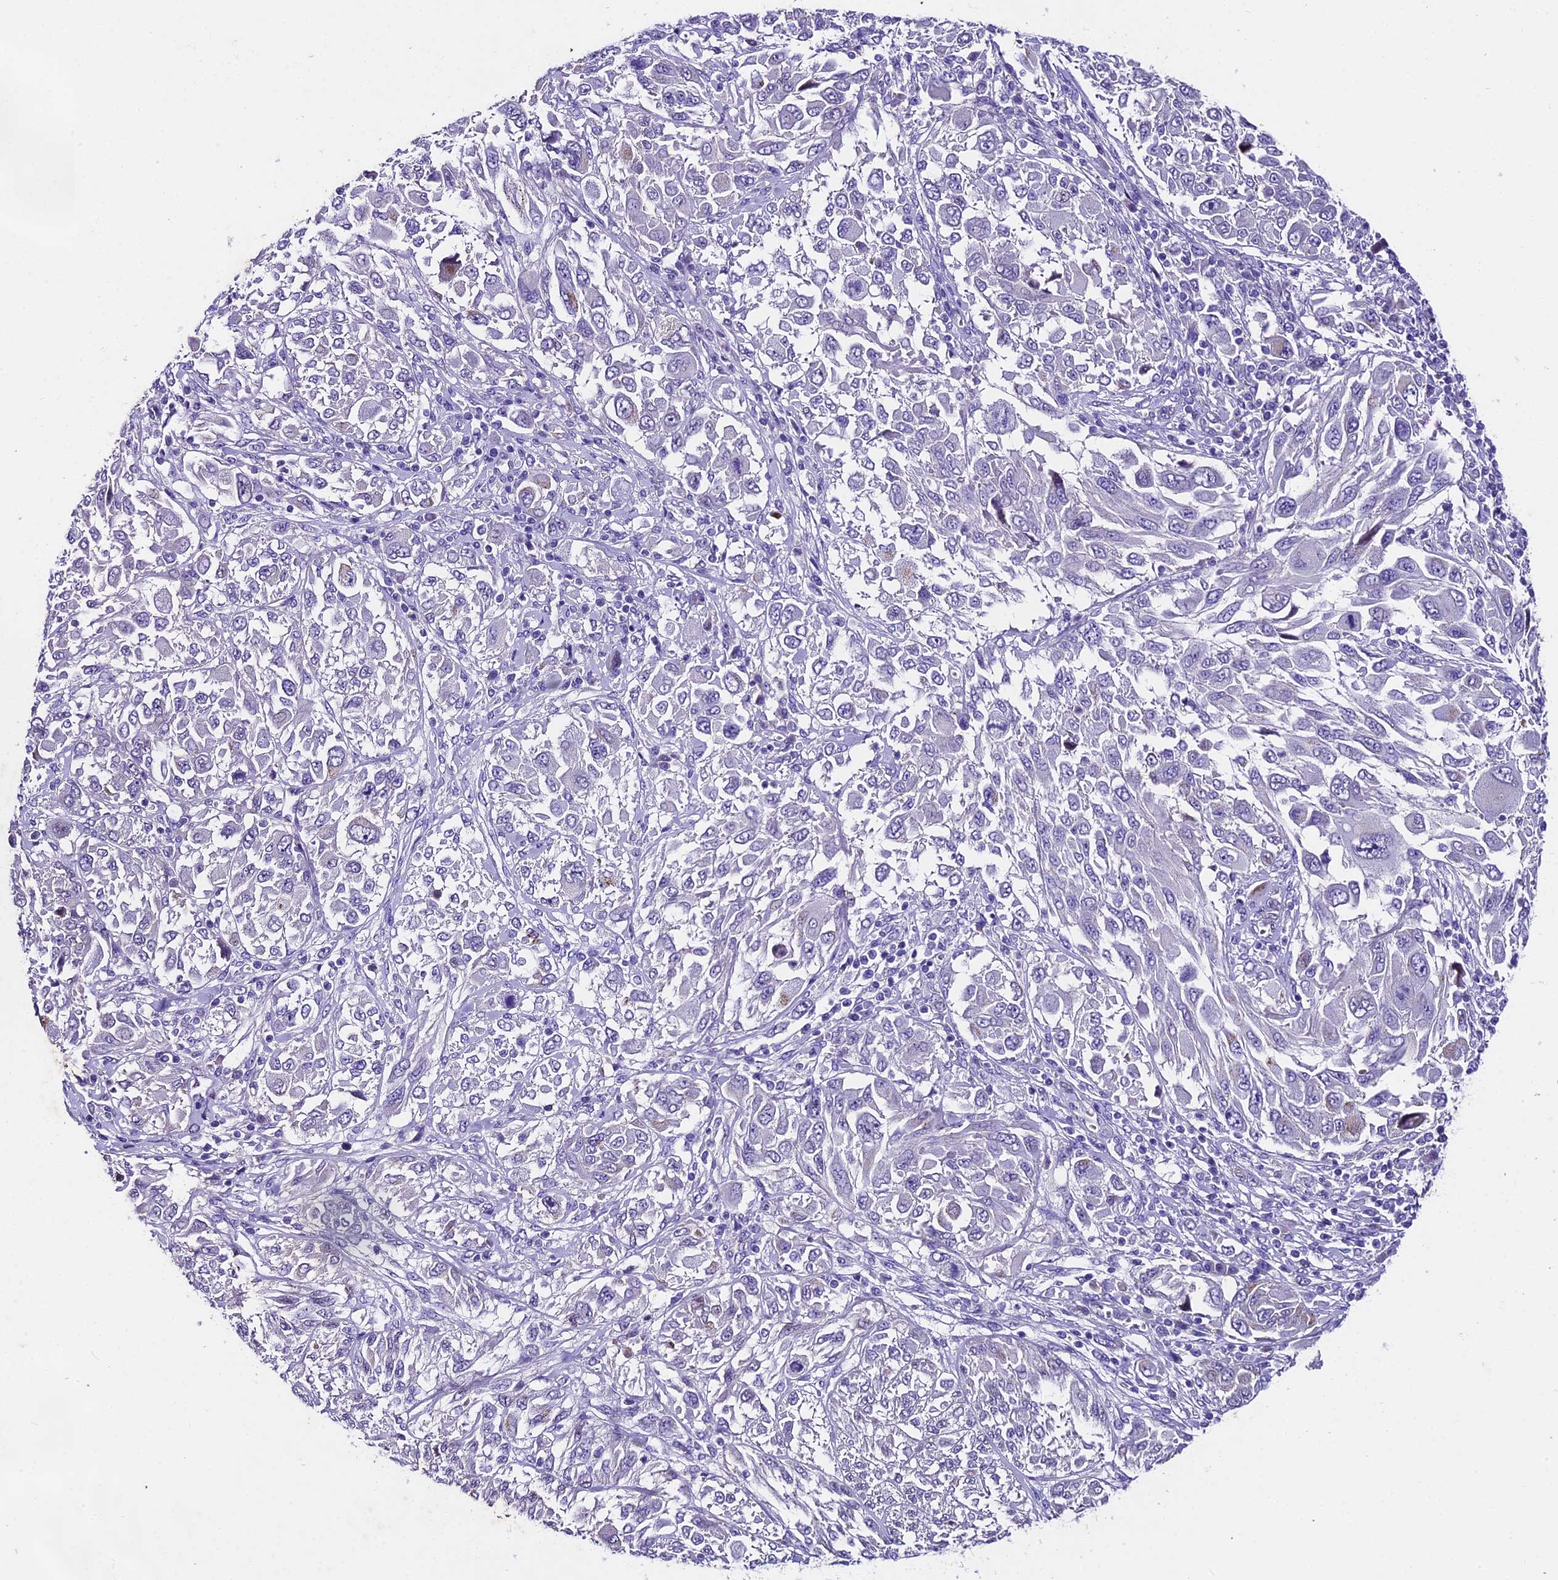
{"staining": {"intensity": "negative", "quantity": "none", "location": "none"}, "tissue": "melanoma", "cell_type": "Tumor cells", "image_type": "cancer", "snomed": [{"axis": "morphology", "description": "Malignant melanoma, NOS"}, {"axis": "topography", "description": "Skin"}], "caption": "Malignant melanoma was stained to show a protein in brown. There is no significant expression in tumor cells. (DAB immunohistochemistry (IHC) visualized using brightfield microscopy, high magnification).", "gene": "IFT140", "patient": {"sex": "female", "age": 91}}